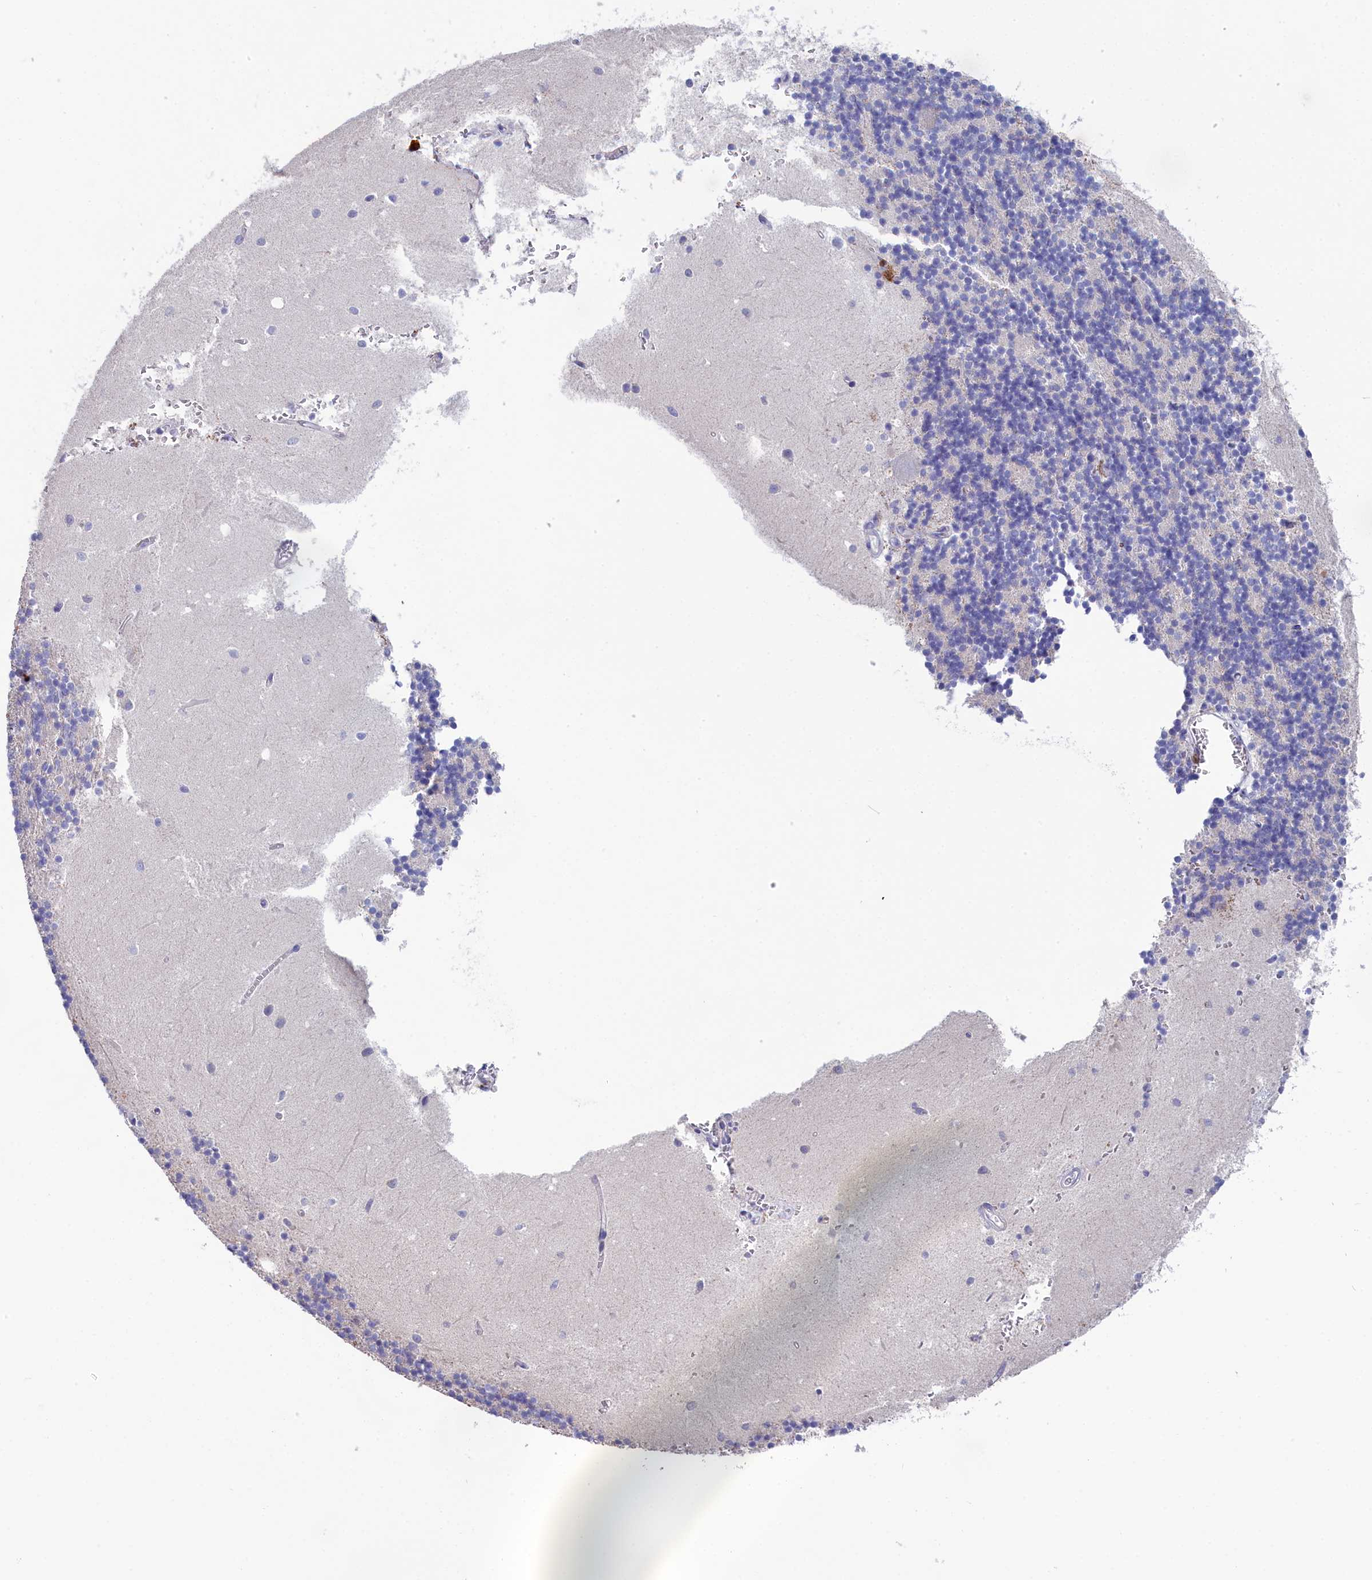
{"staining": {"intensity": "negative", "quantity": "none", "location": "none"}, "tissue": "cerebellum", "cell_type": "Cells in granular layer", "image_type": "normal", "snomed": [{"axis": "morphology", "description": "Normal tissue, NOS"}, {"axis": "topography", "description": "Cerebellum"}], "caption": "This is an immunohistochemistry (IHC) micrograph of benign cerebellum. There is no expression in cells in granular layer.", "gene": "PRDM12", "patient": {"sex": "male", "age": 54}}